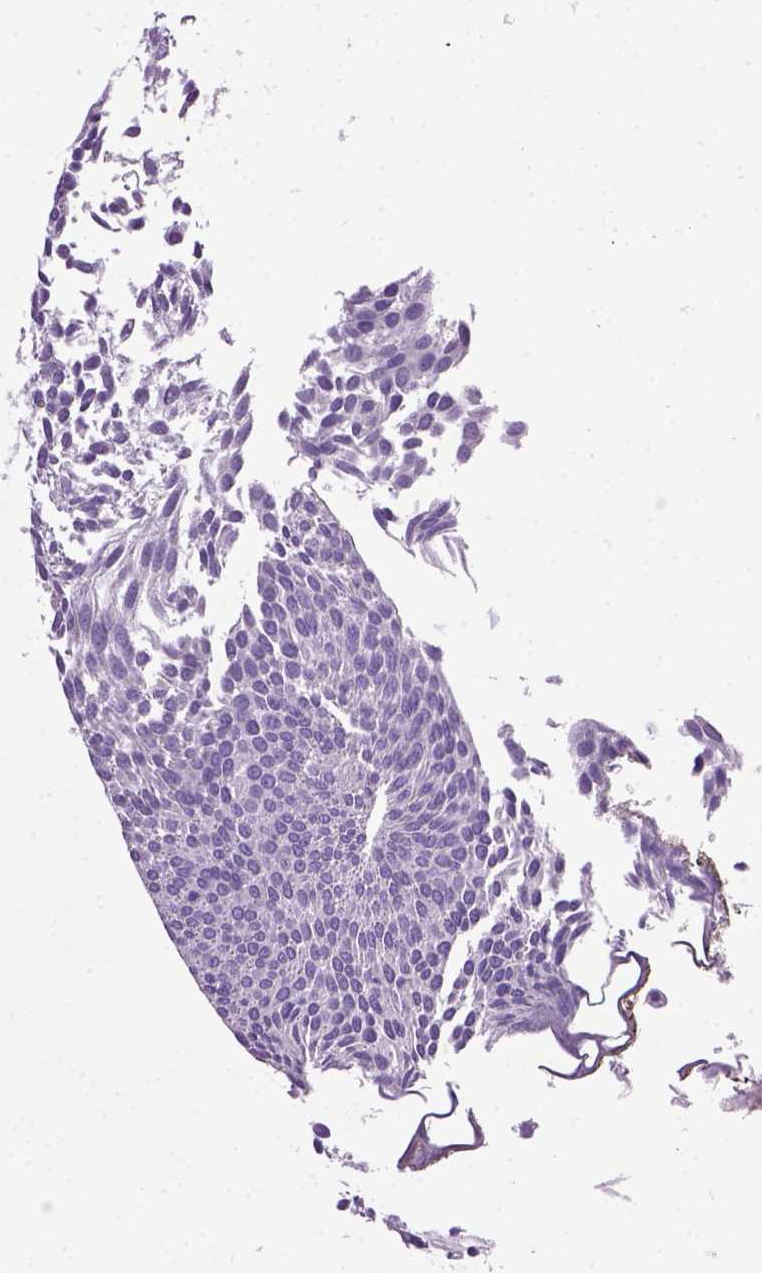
{"staining": {"intensity": "negative", "quantity": "none", "location": "none"}, "tissue": "urothelial cancer", "cell_type": "Tumor cells", "image_type": "cancer", "snomed": [{"axis": "morphology", "description": "Urothelial carcinoma, Low grade"}, {"axis": "topography", "description": "Urinary bladder"}], "caption": "IHC of human low-grade urothelial carcinoma exhibits no staining in tumor cells. (Stains: DAB (3,3'-diaminobenzidine) immunohistochemistry with hematoxylin counter stain, Microscopy: brightfield microscopy at high magnification).", "gene": "ENG", "patient": {"sex": "male", "age": 63}}